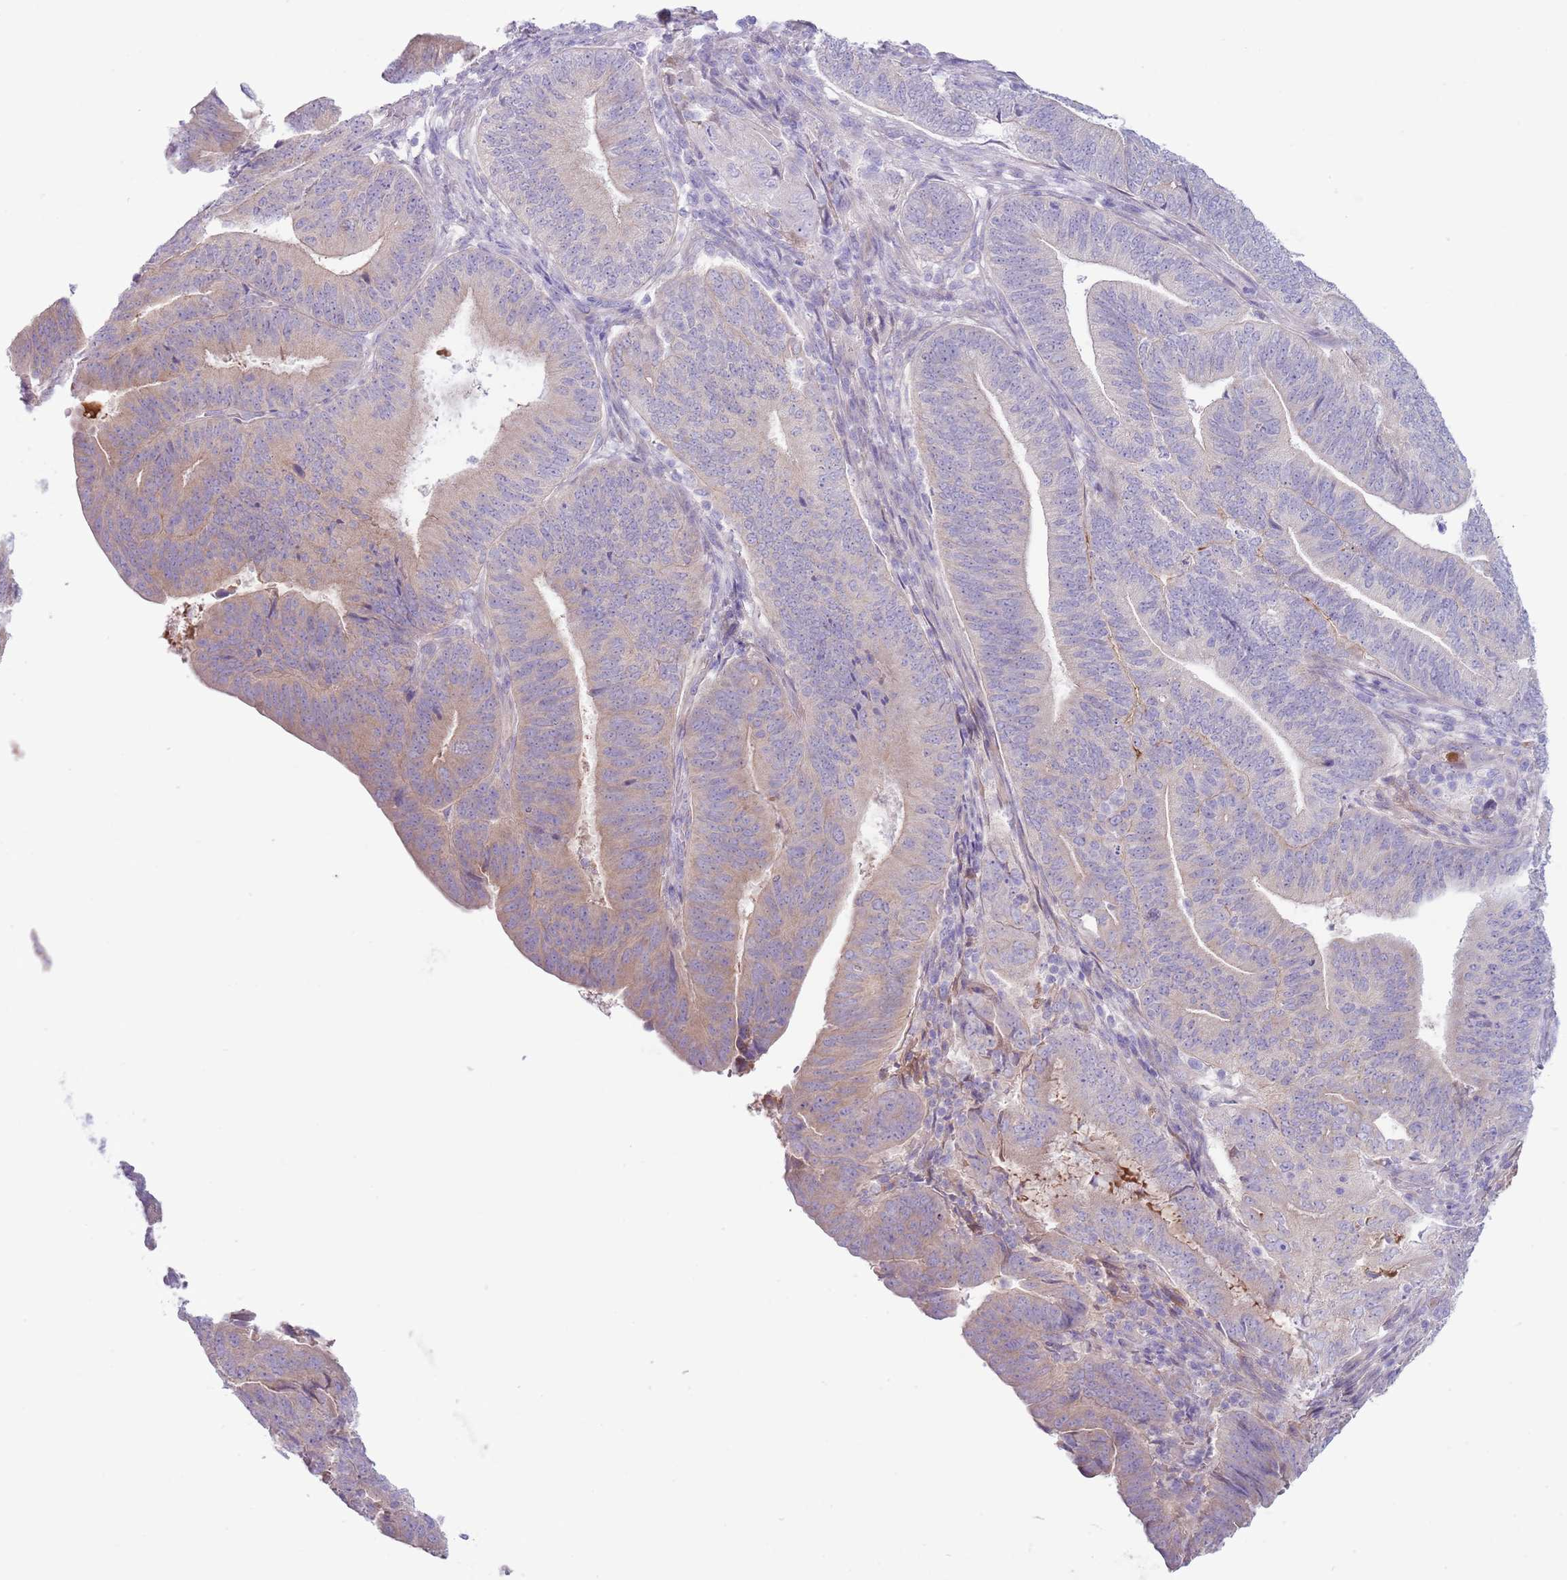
{"staining": {"intensity": "negative", "quantity": "none", "location": "none"}, "tissue": "endometrial cancer", "cell_type": "Tumor cells", "image_type": "cancer", "snomed": [{"axis": "morphology", "description": "Adenocarcinoma, NOS"}, {"axis": "topography", "description": "Endometrium"}], "caption": "Protein analysis of endometrial adenocarcinoma reveals no significant expression in tumor cells.", "gene": "CFH", "patient": {"sex": "female", "age": 70}}